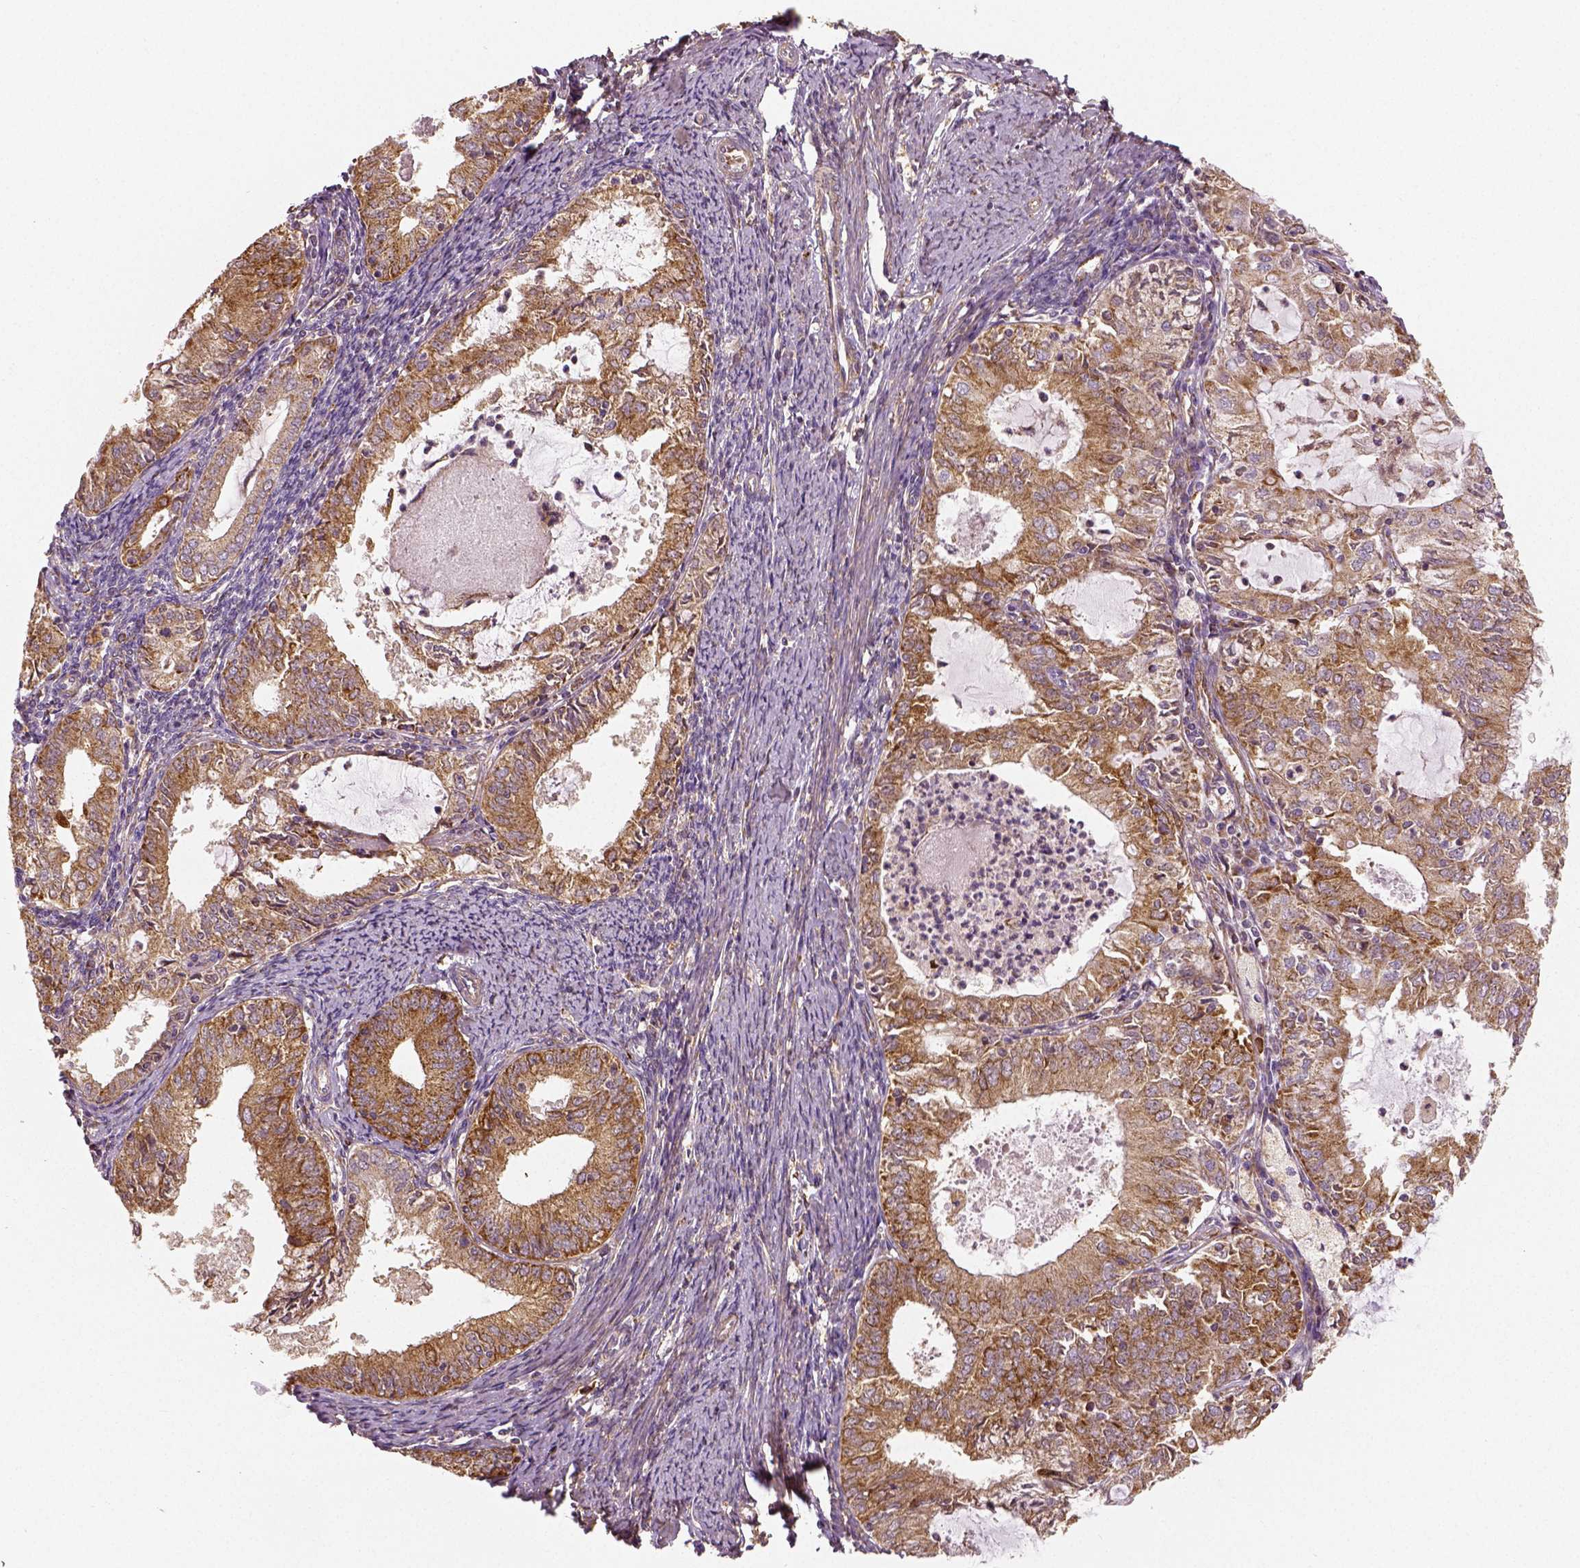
{"staining": {"intensity": "moderate", "quantity": ">75%", "location": "cytoplasmic/membranous"}, "tissue": "endometrial cancer", "cell_type": "Tumor cells", "image_type": "cancer", "snomed": [{"axis": "morphology", "description": "Adenocarcinoma, NOS"}, {"axis": "topography", "description": "Endometrium"}], "caption": "Immunohistochemical staining of human adenocarcinoma (endometrial) reveals medium levels of moderate cytoplasmic/membranous protein staining in about >75% of tumor cells.", "gene": "PGAM5", "patient": {"sex": "female", "age": 57}}